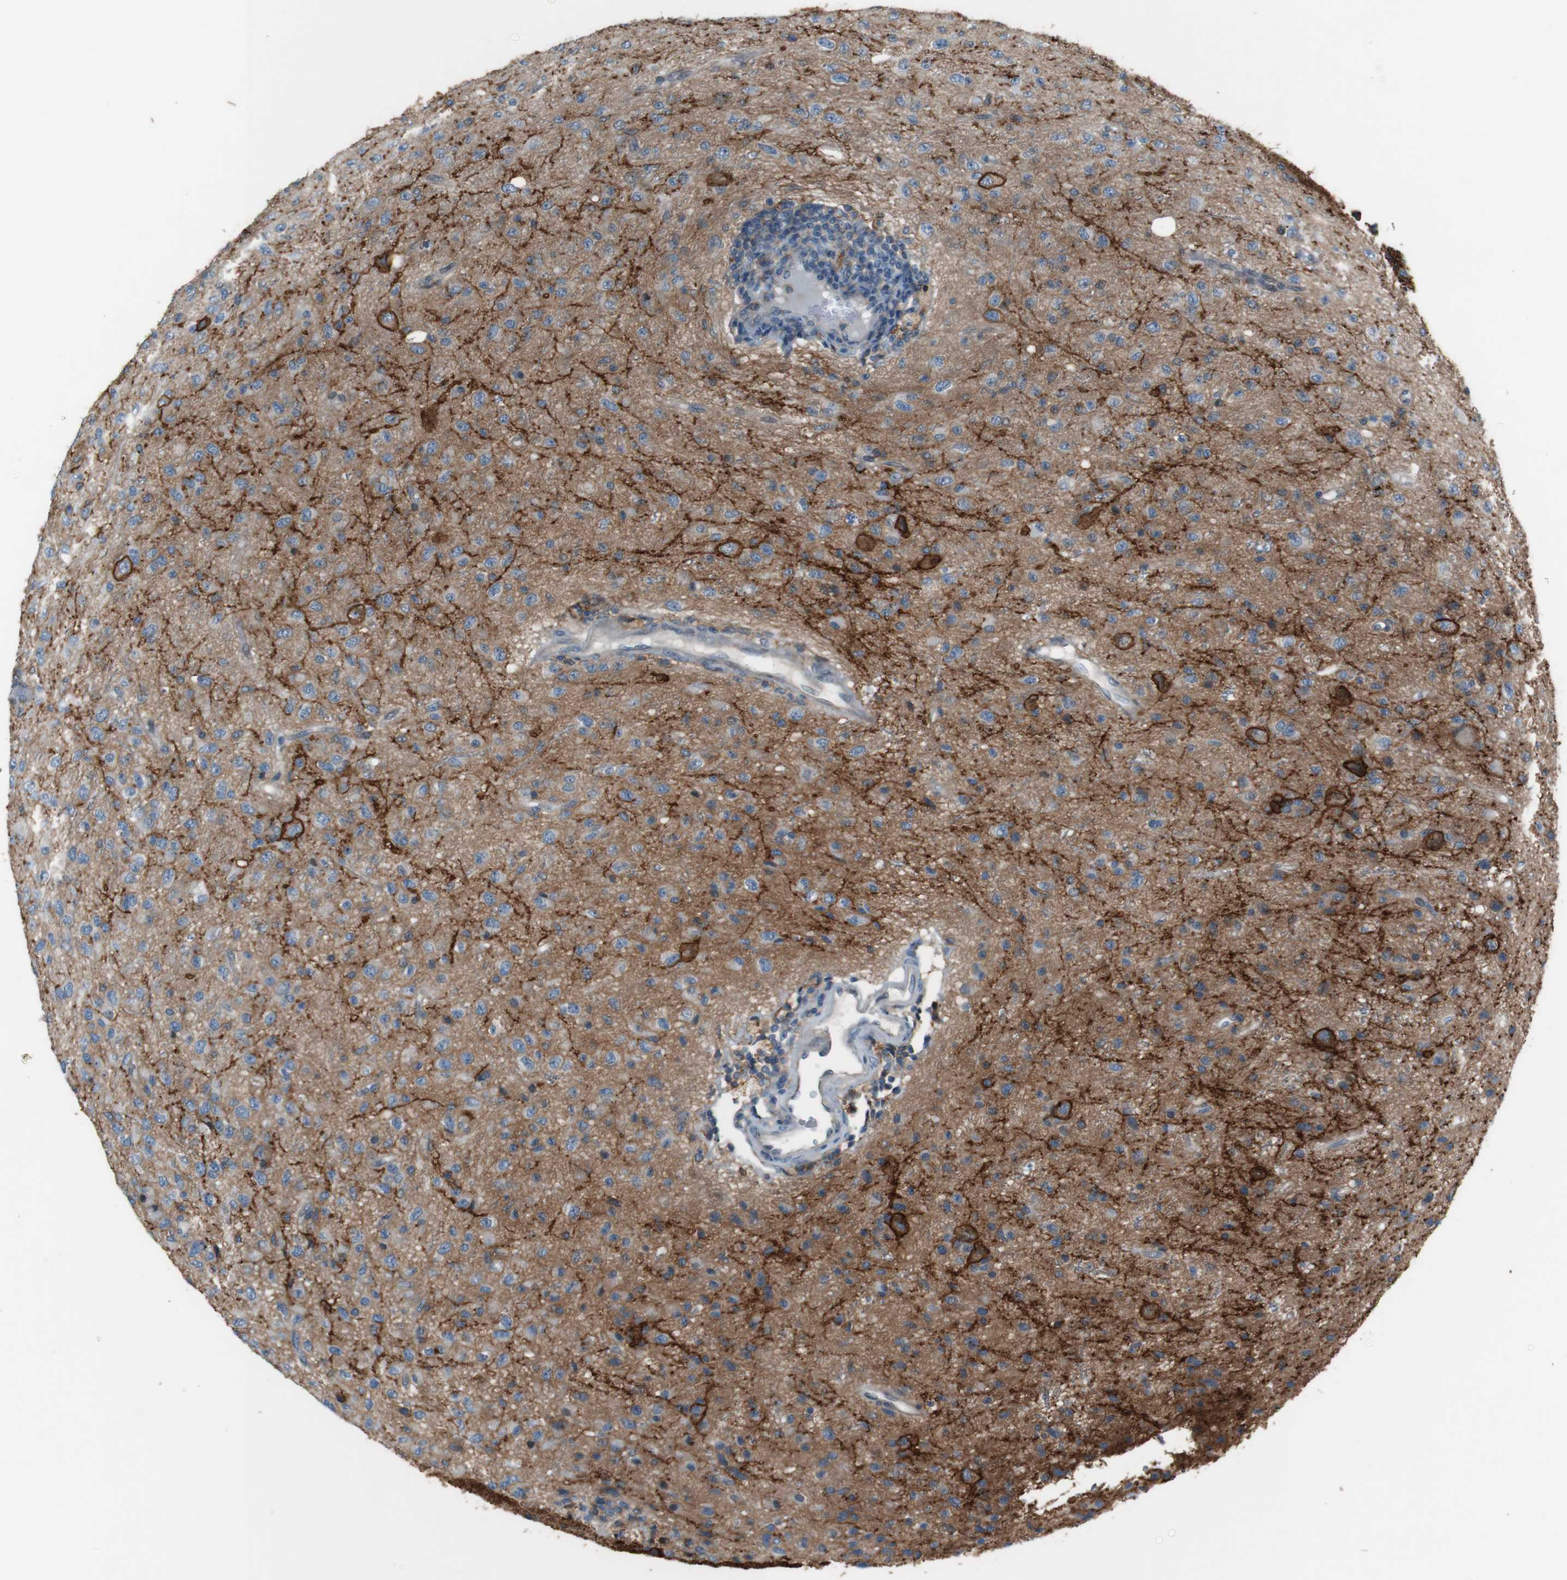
{"staining": {"intensity": "strong", "quantity": "<25%", "location": "cytoplasmic/membranous"}, "tissue": "glioma", "cell_type": "Tumor cells", "image_type": "cancer", "snomed": [{"axis": "morphology", "description": "Glioma, malignant, High grade"}, {"axis": "topography", "description": "pancreas cauda"}], "caption": "This is an image of IHC staining of glioma, which shows strong staining in the cytoplasmic/membranous of tumor cells.", "gene": "ATP2B1", "patient": {"sex": "male", "age": 60}}